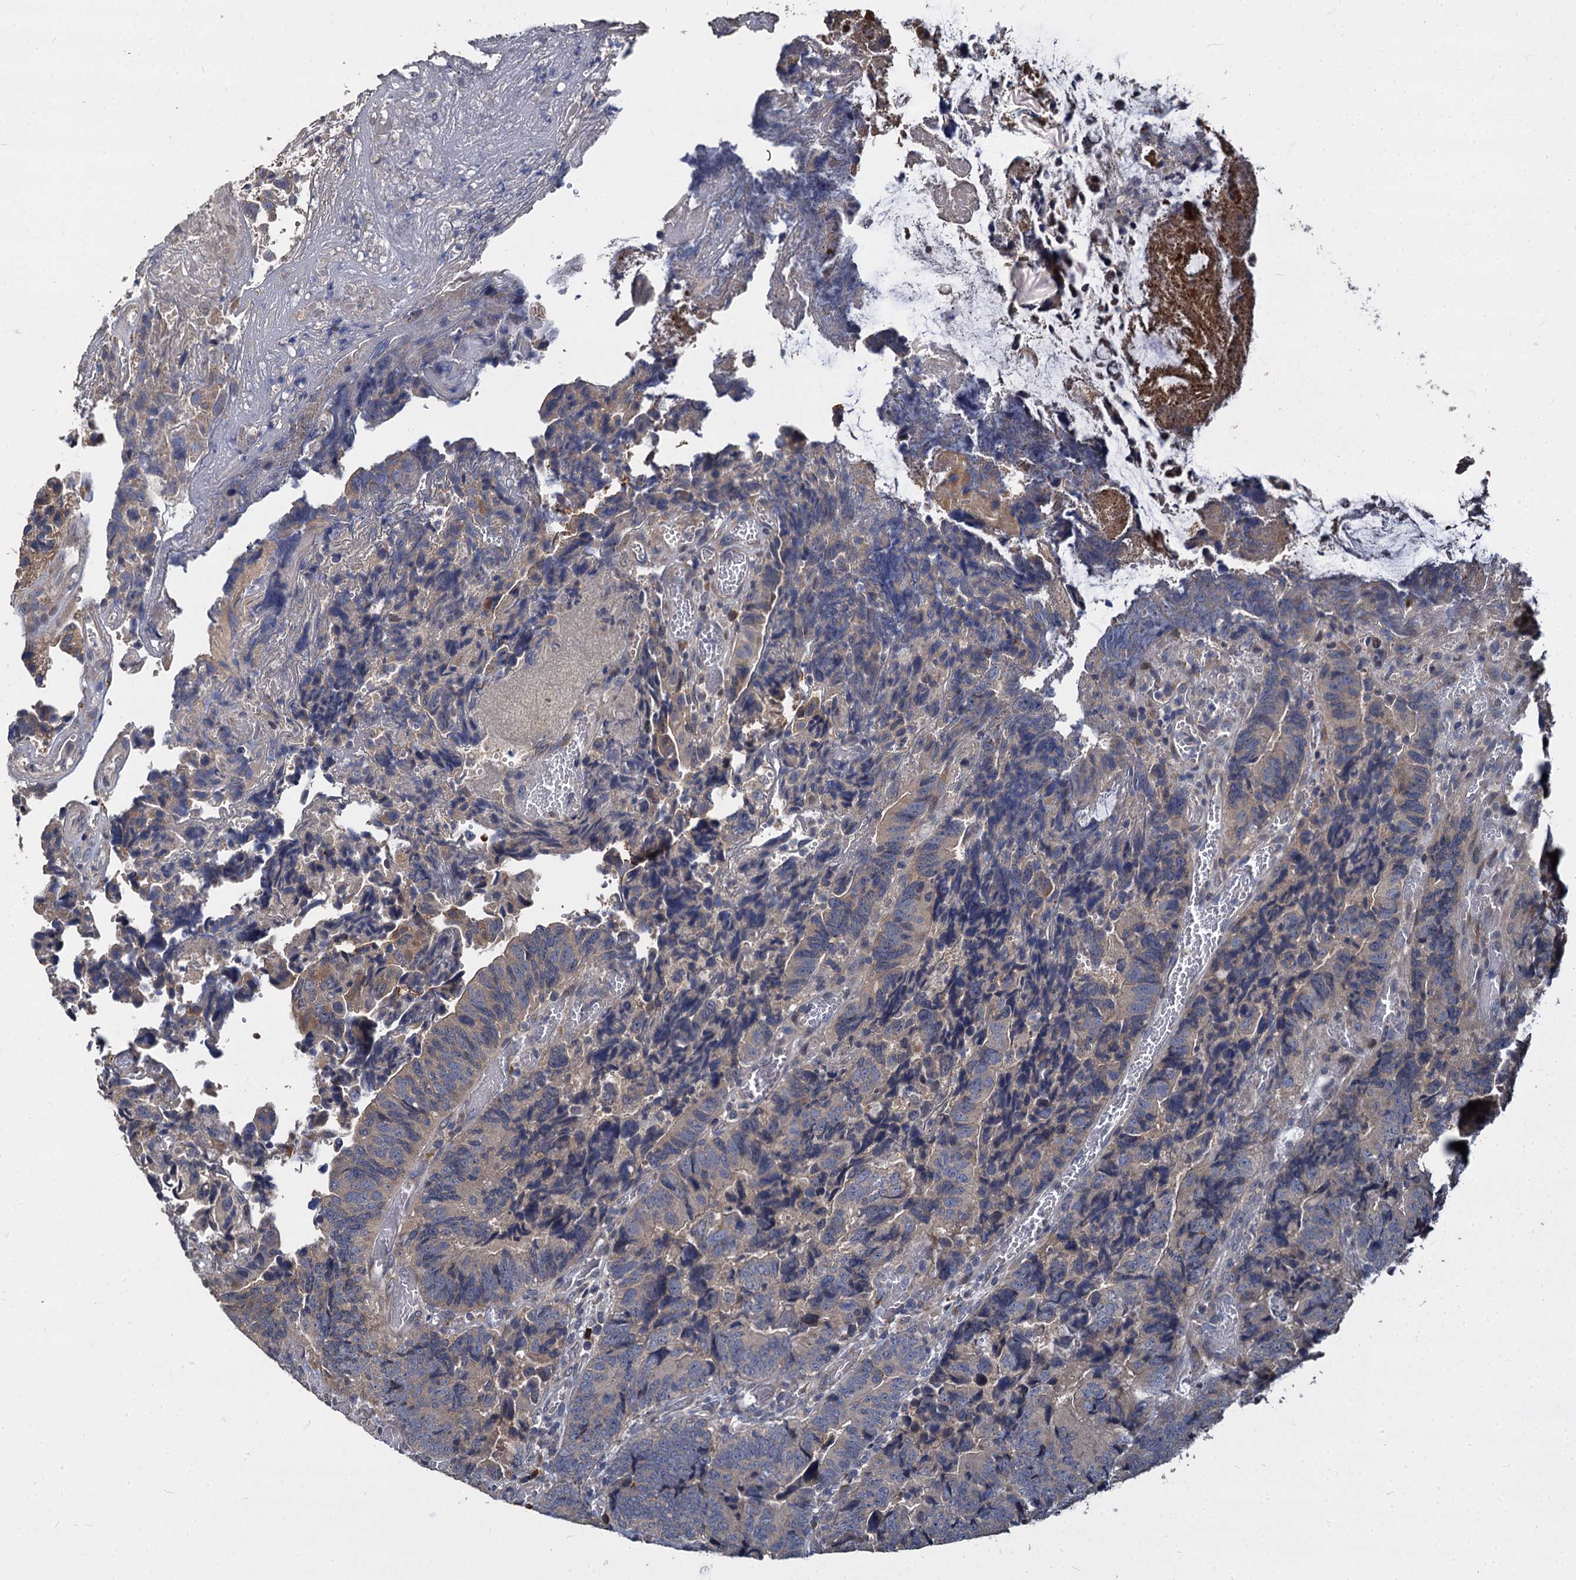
{"staining": {"intensity": "weak", "quantity": "<25%", "location": "cytoplasmic/membranous"}, "tissue": "colorectal cancer", "cell_type": "Tumor cells", "image_type": "cancer", "snomed": [{"axis": "morphology", "description": "Adenocarcinoma, NOS"}, {"axis": "topography", "description": "Colon"}], "caption": "Immunohistochemistry of human colorectal cancer (adenocarcinoma) demonstrates no positivity in tumor cells.", "gene": "CCDC184", "patient": {"sex": "female", "age": 67}}